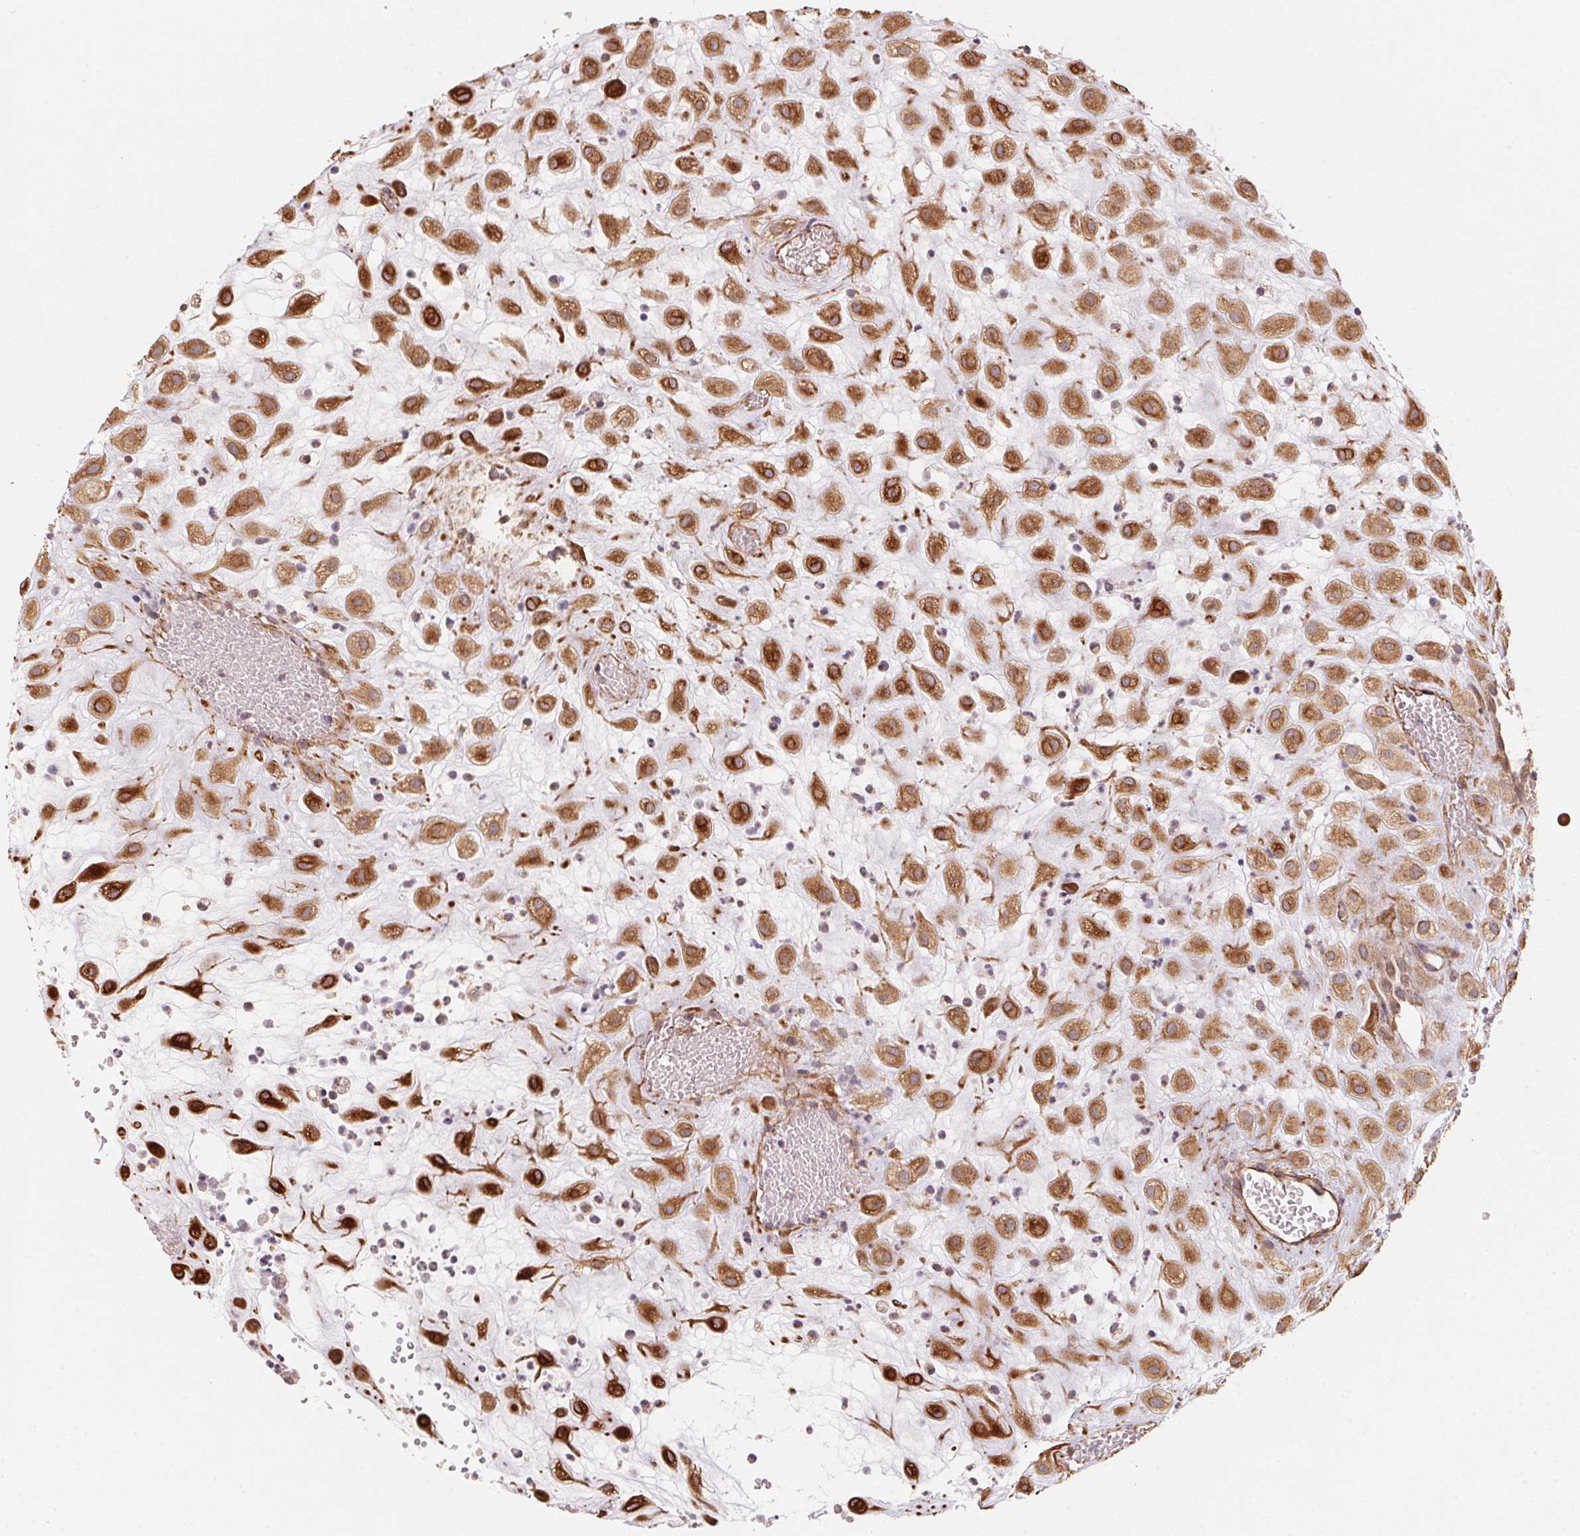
{"staining": {"intensity": "strong", "quantity": ">75%", "location": "cytoplasmic/membranous"}, "tissue": "placenta", "cell_type": "Decidual cells", "image_type": "normal", "snomed": [{"axis": "morphology", "description": "Normal tissue, NOS"}, {"axis": "topography", "description": "Placenta"}], "caption": "This micrograph demonstrates unremarkable placenta stained with immunohistochemistry (IHC) to label a protein in brown. The cytoplasmic/membranous of decidual cells show strong positivity for the protein. Nuclei are counter-stained blue.", "gene": "TSPAN12", "patient": {"sex": "female", "age": 24}}